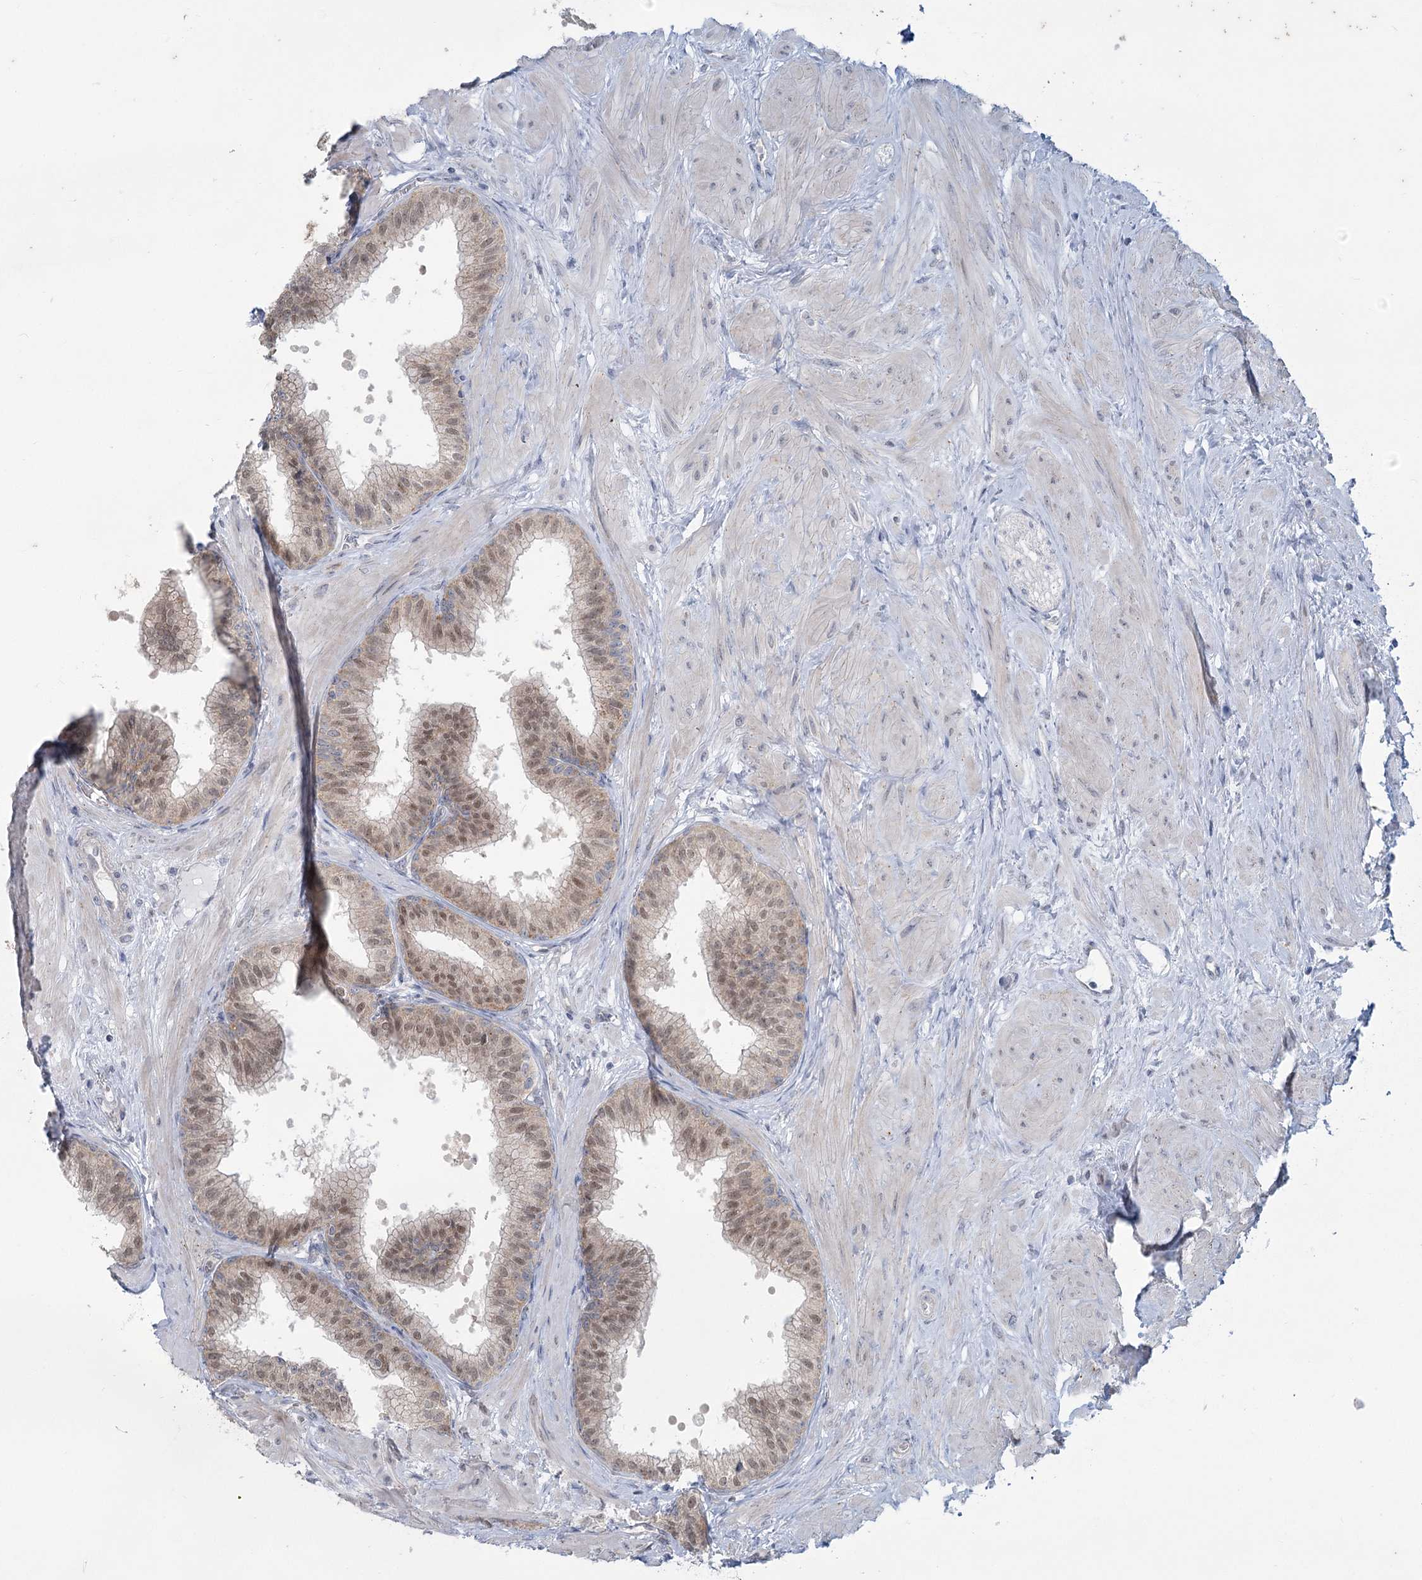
{"staining": {"intensity": "moderate", "quantity": "25%-75%", "location": "cytoplasmic/membranous,nuclear"}, "tissue": "prostate", "cell_type": "Glandular cells", "image_type": "normal", "snomed": [{"axis": "morphology", "description": "Normal tissue, NOS"}, {"axis": "topography", "description": "Prostate"}], "caption": "This micrograph shows immunohistochemistry (IHC) staining of normal human prostate, with medium moderate cytoplasmic/membranous,nuclear staining in about 25%-75% of glandular cells.", "gene": "MTG1", "patient": {"sex": "male", "age": 60}}